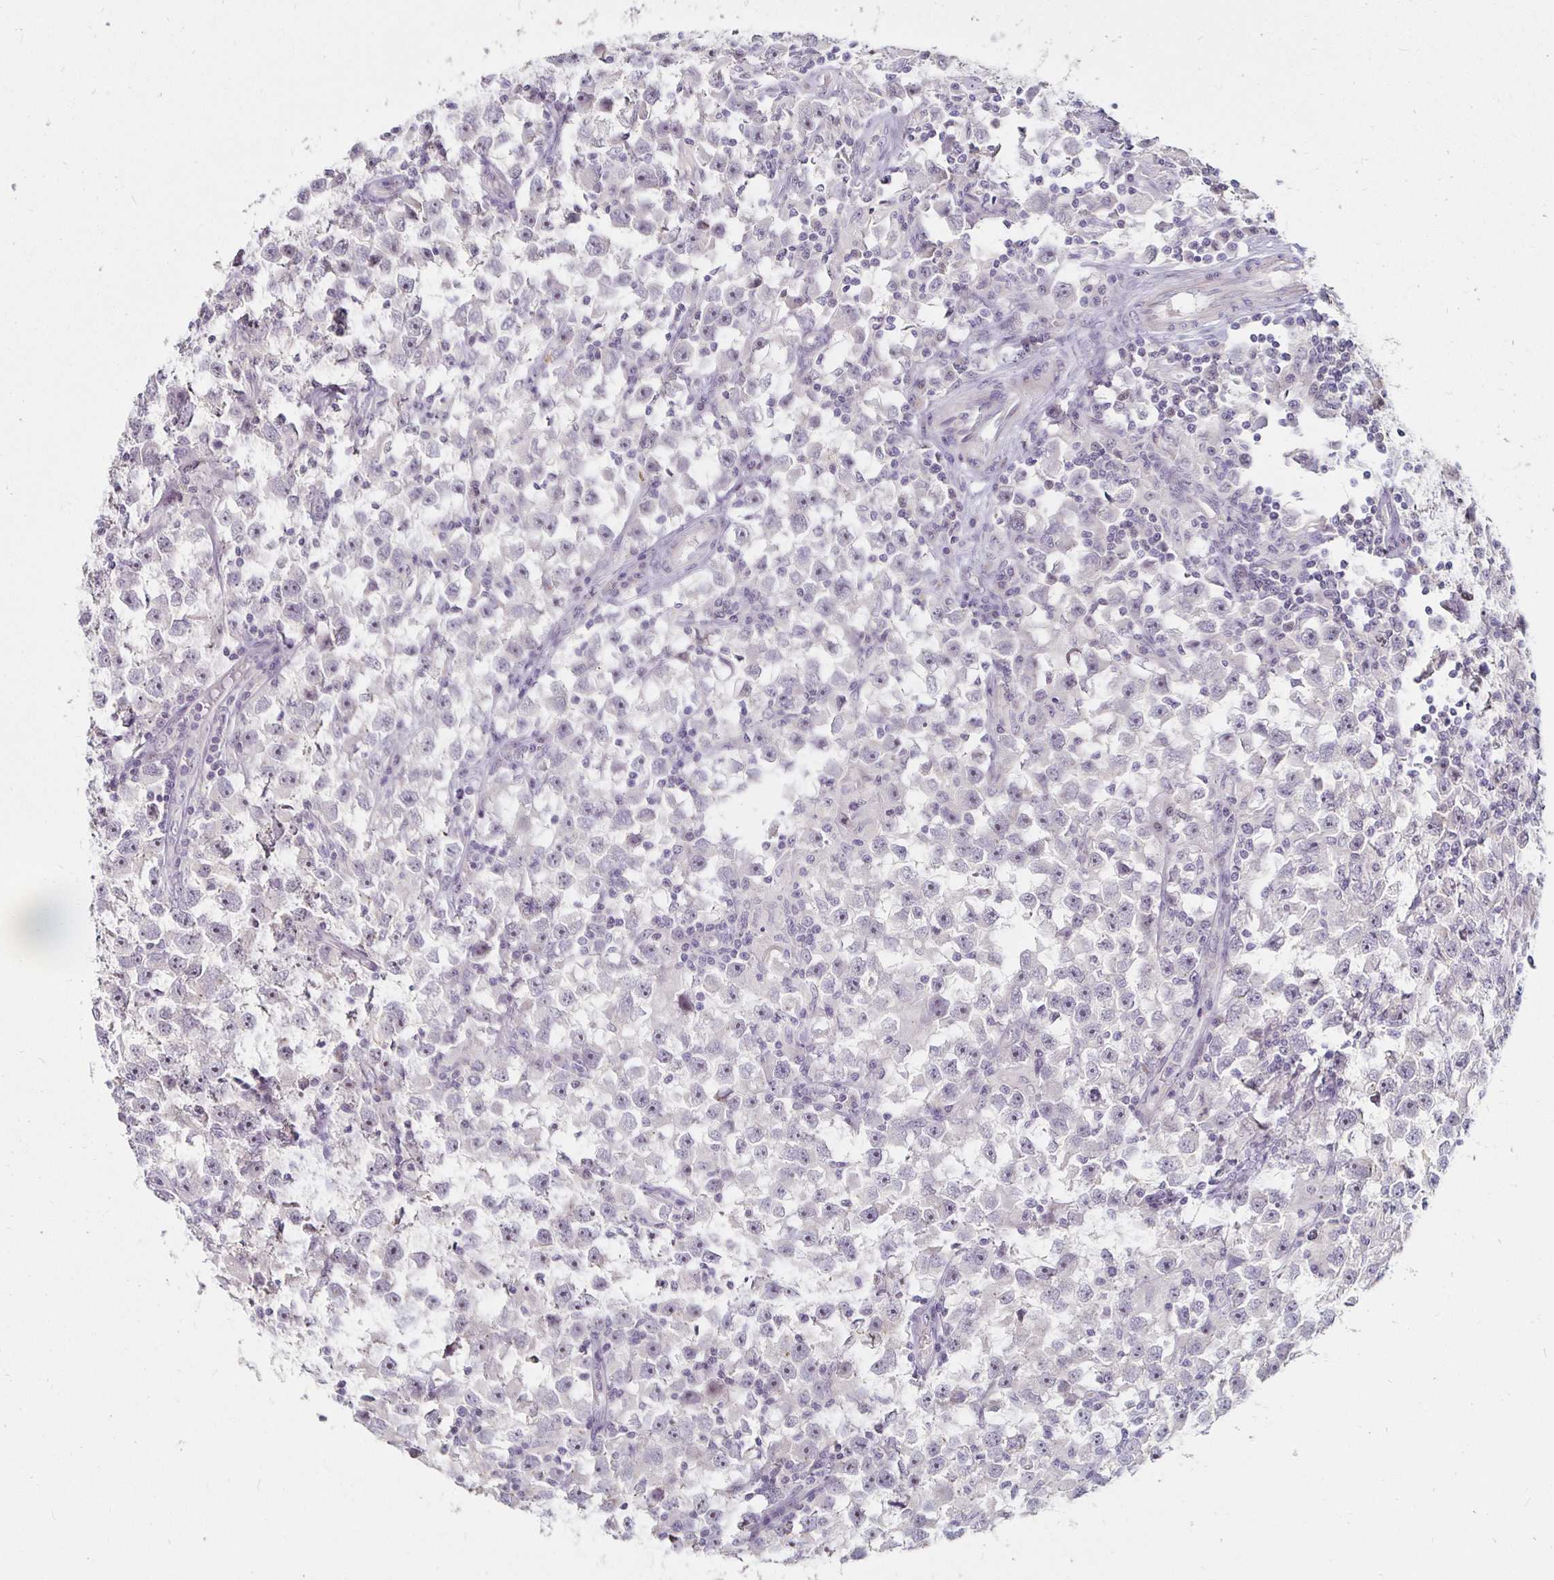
{"staining": {"intensity": "weak", "quantity": "<25%", "location": "nuclear"}, "tissue": "testis cancer", "cell_type": "Tumor cells", "image_type": "cancer", "snomed": [{"axis": "morphology", "description": "Seminoma, NOS"}, {"axis": "topography", "description": "Testis"}], "caption": "DAB (3,3'-diaminobenzidine) immunohistochemical staining of human testis cancer (seminoma) displays no significant staining in tumor cells. The staining is performed using DAB (3,3'-diaminobenzidine) brown chromogen with nuclei counter-stained in using hematoxylin.", "gene": "NUP85", "patient": {"sex": "male", "age": 33}}